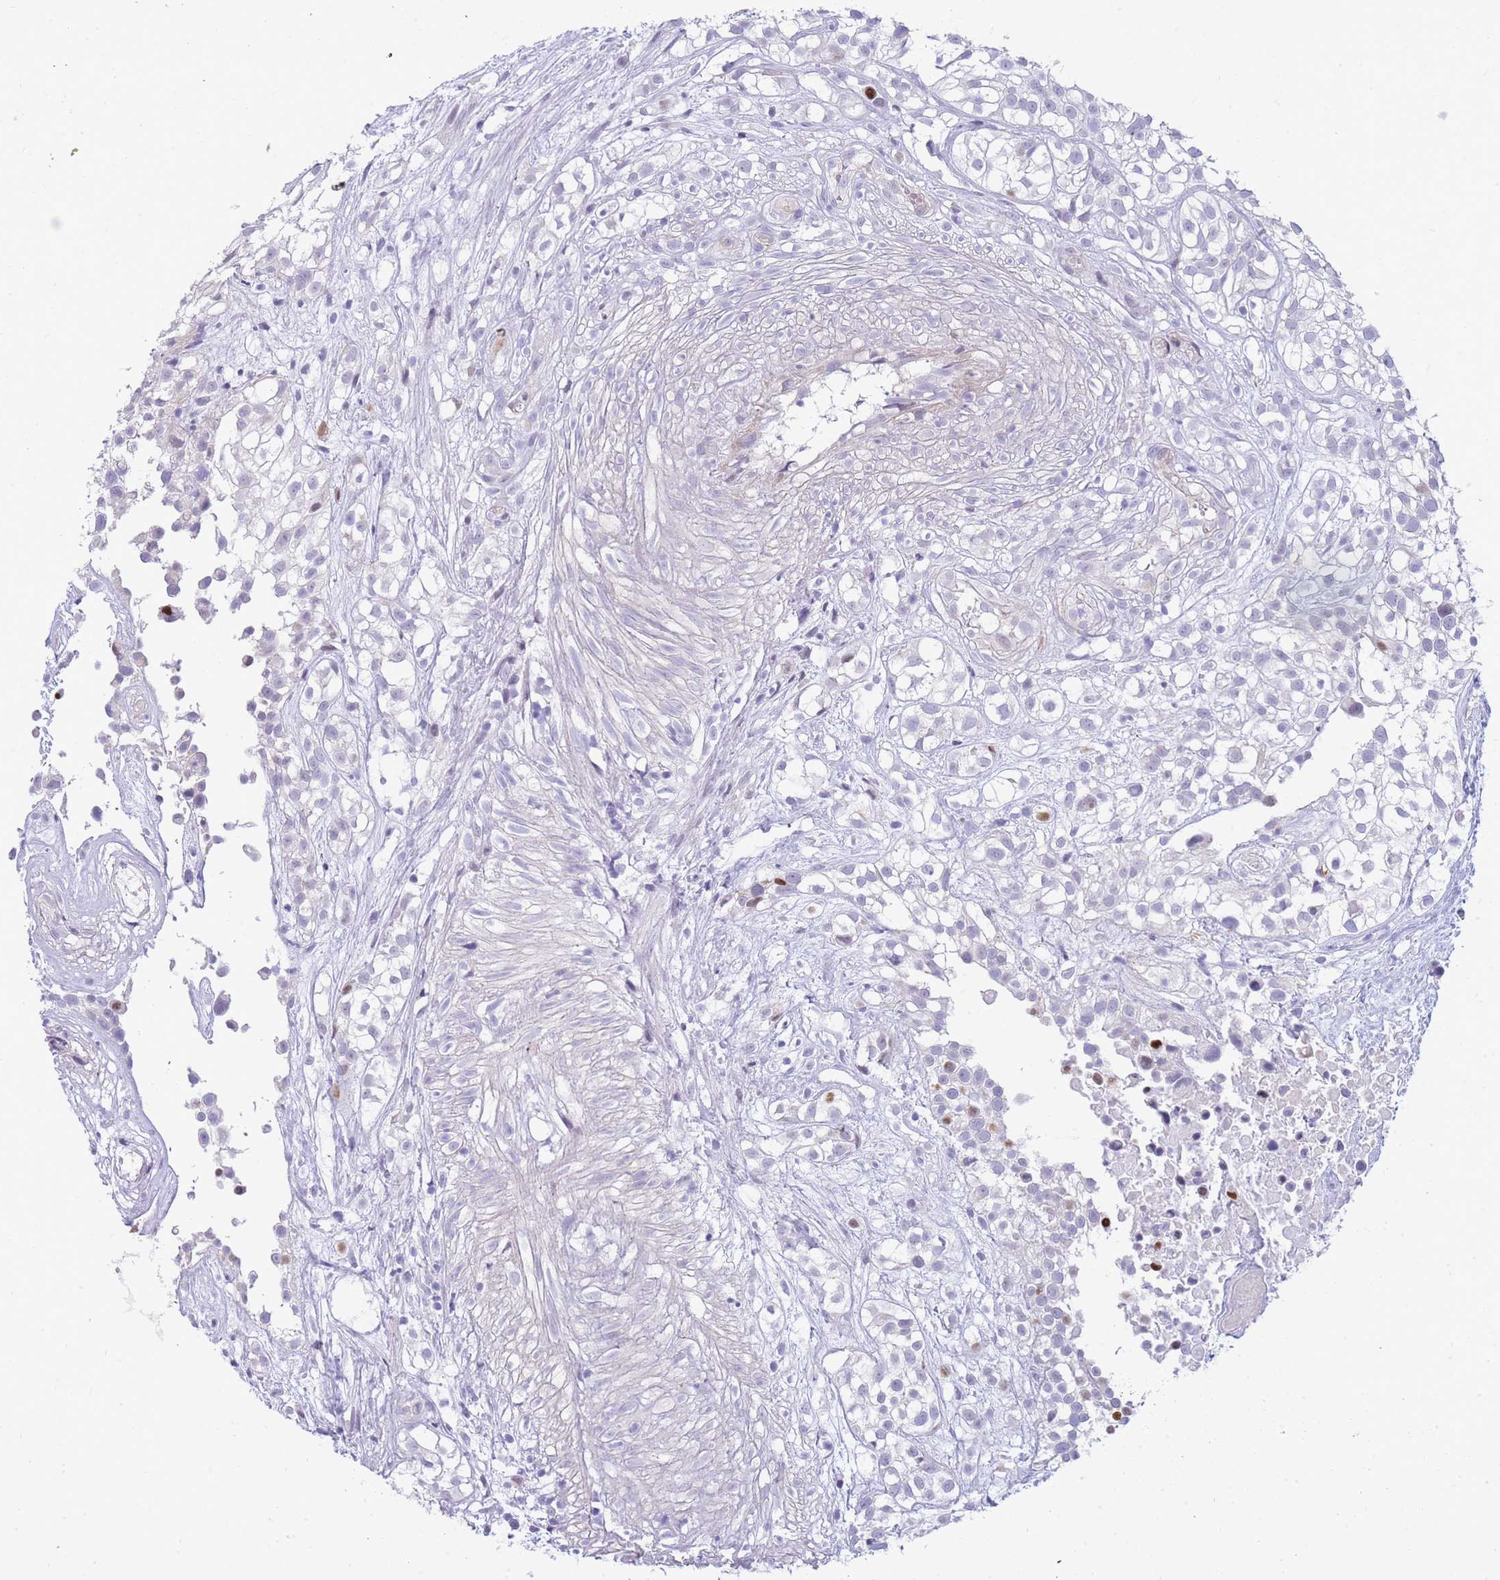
{"staining": {"intensity": "negative", "quantity": "none", "location": "none"}, "tissue": "urothelial cancer", "cell_type": "Tumor cells", "image_type": "cancer", "snomed": [{"axis": "morphology", "description": "Urothelial carcinoma, High grade"}, {"axis": "topography", "description": "Urinary bladder"}], "caption": "This is an immunohistochemistry photomicrograph of urothelial cancer. There is no staining in tumor cells.", "gene": "PRR23B", "patient": {"sex": "male", "age": 56}}